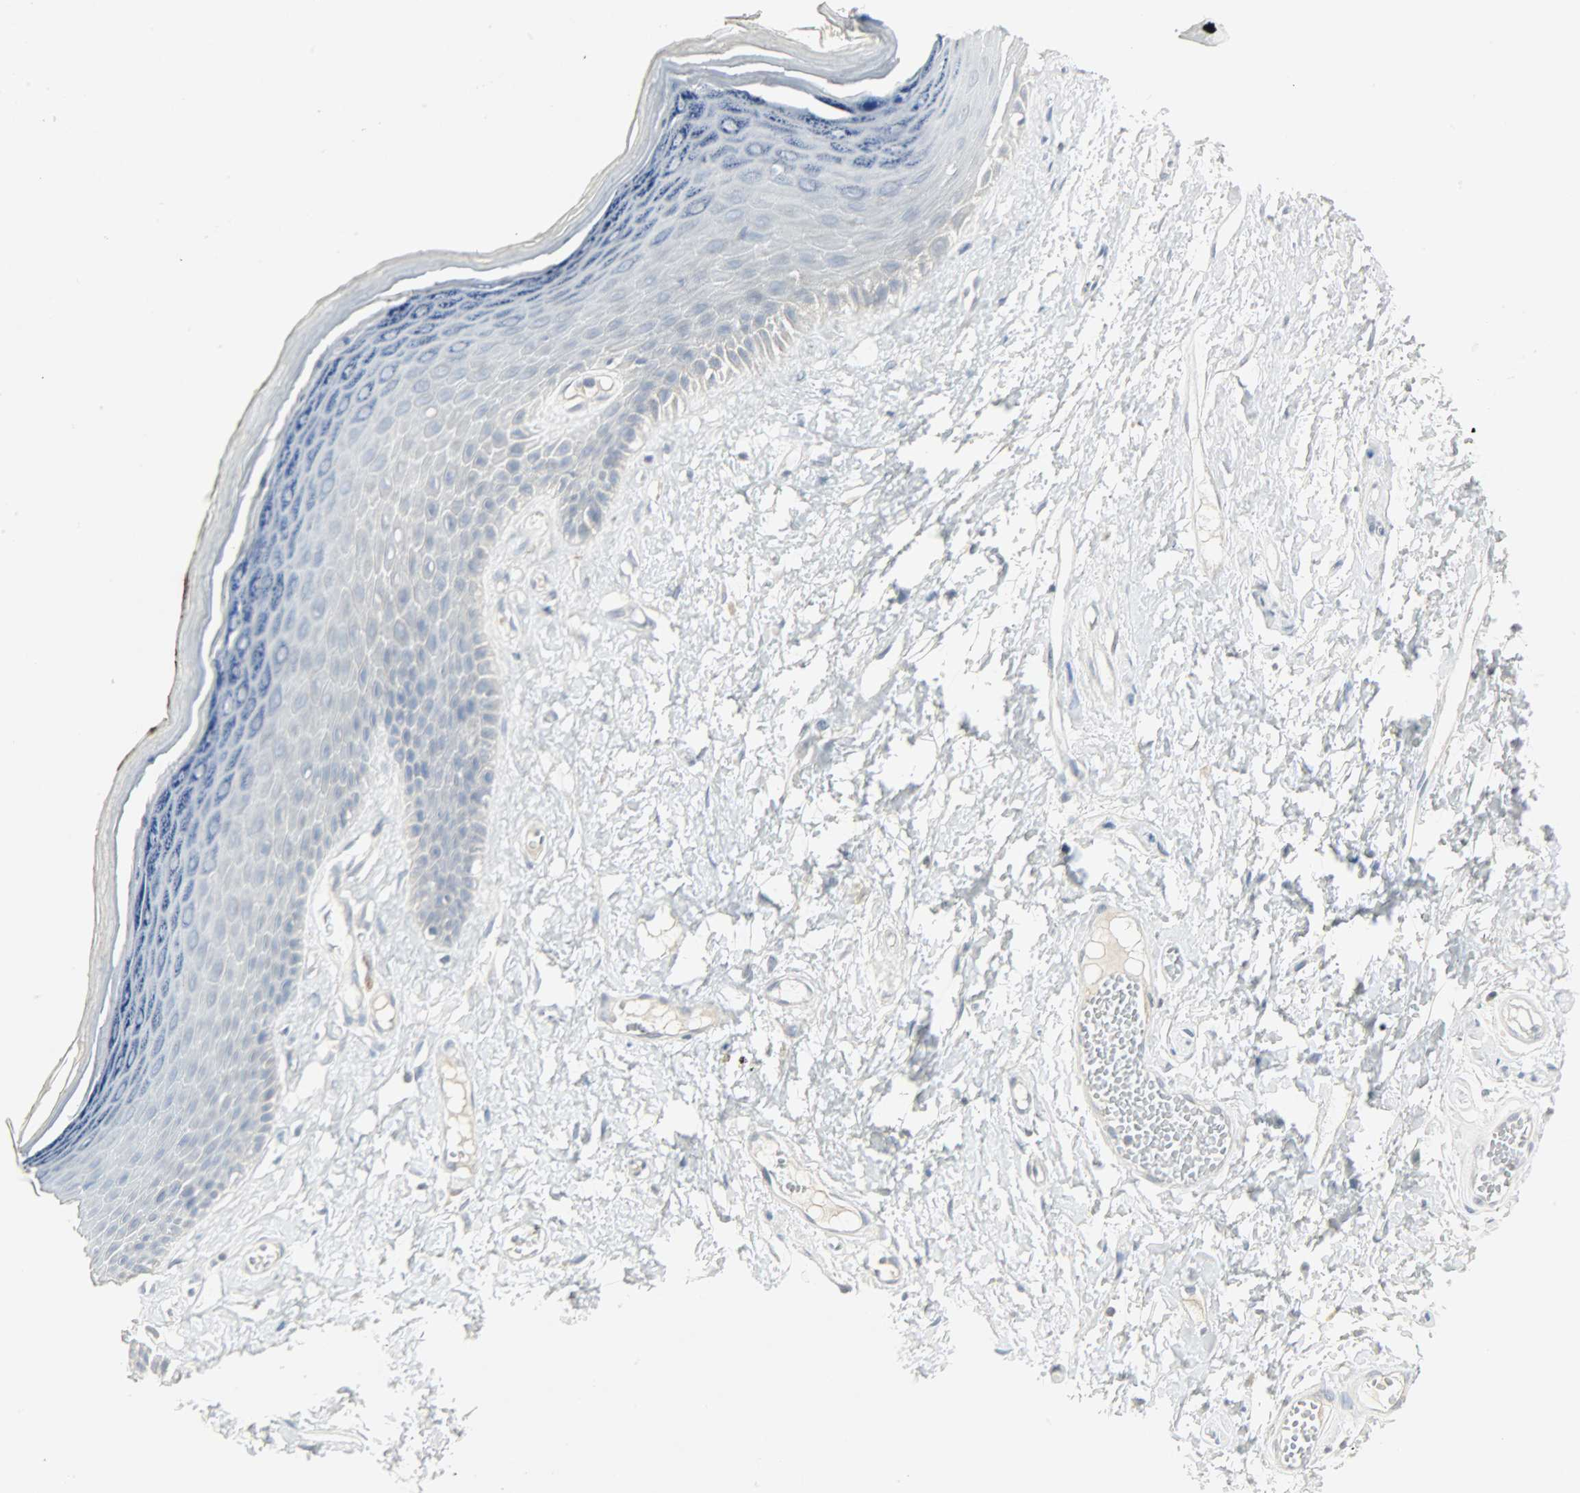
{"staining": {"intensity": "negative", "quantity": "none", "location": "none"}, "tissue": "skin", "cell_type": "Epidermal cells", "image_type": "normal", "snomed": [{"axis": "morphology", "description": "Normal tissue, NOS"}, {"axis": "morphology", "description": "Inflammation, NOS"}, {"axis": "topography", "description": "Vulva"}], "caption": "An immunohistochemistry (IHC) micrograph of unremarkable skin is shown. There is no staining in epidermal cells of skin.", "gene": "CAMK4", "patient": {"sex": "female", "age": 84}}